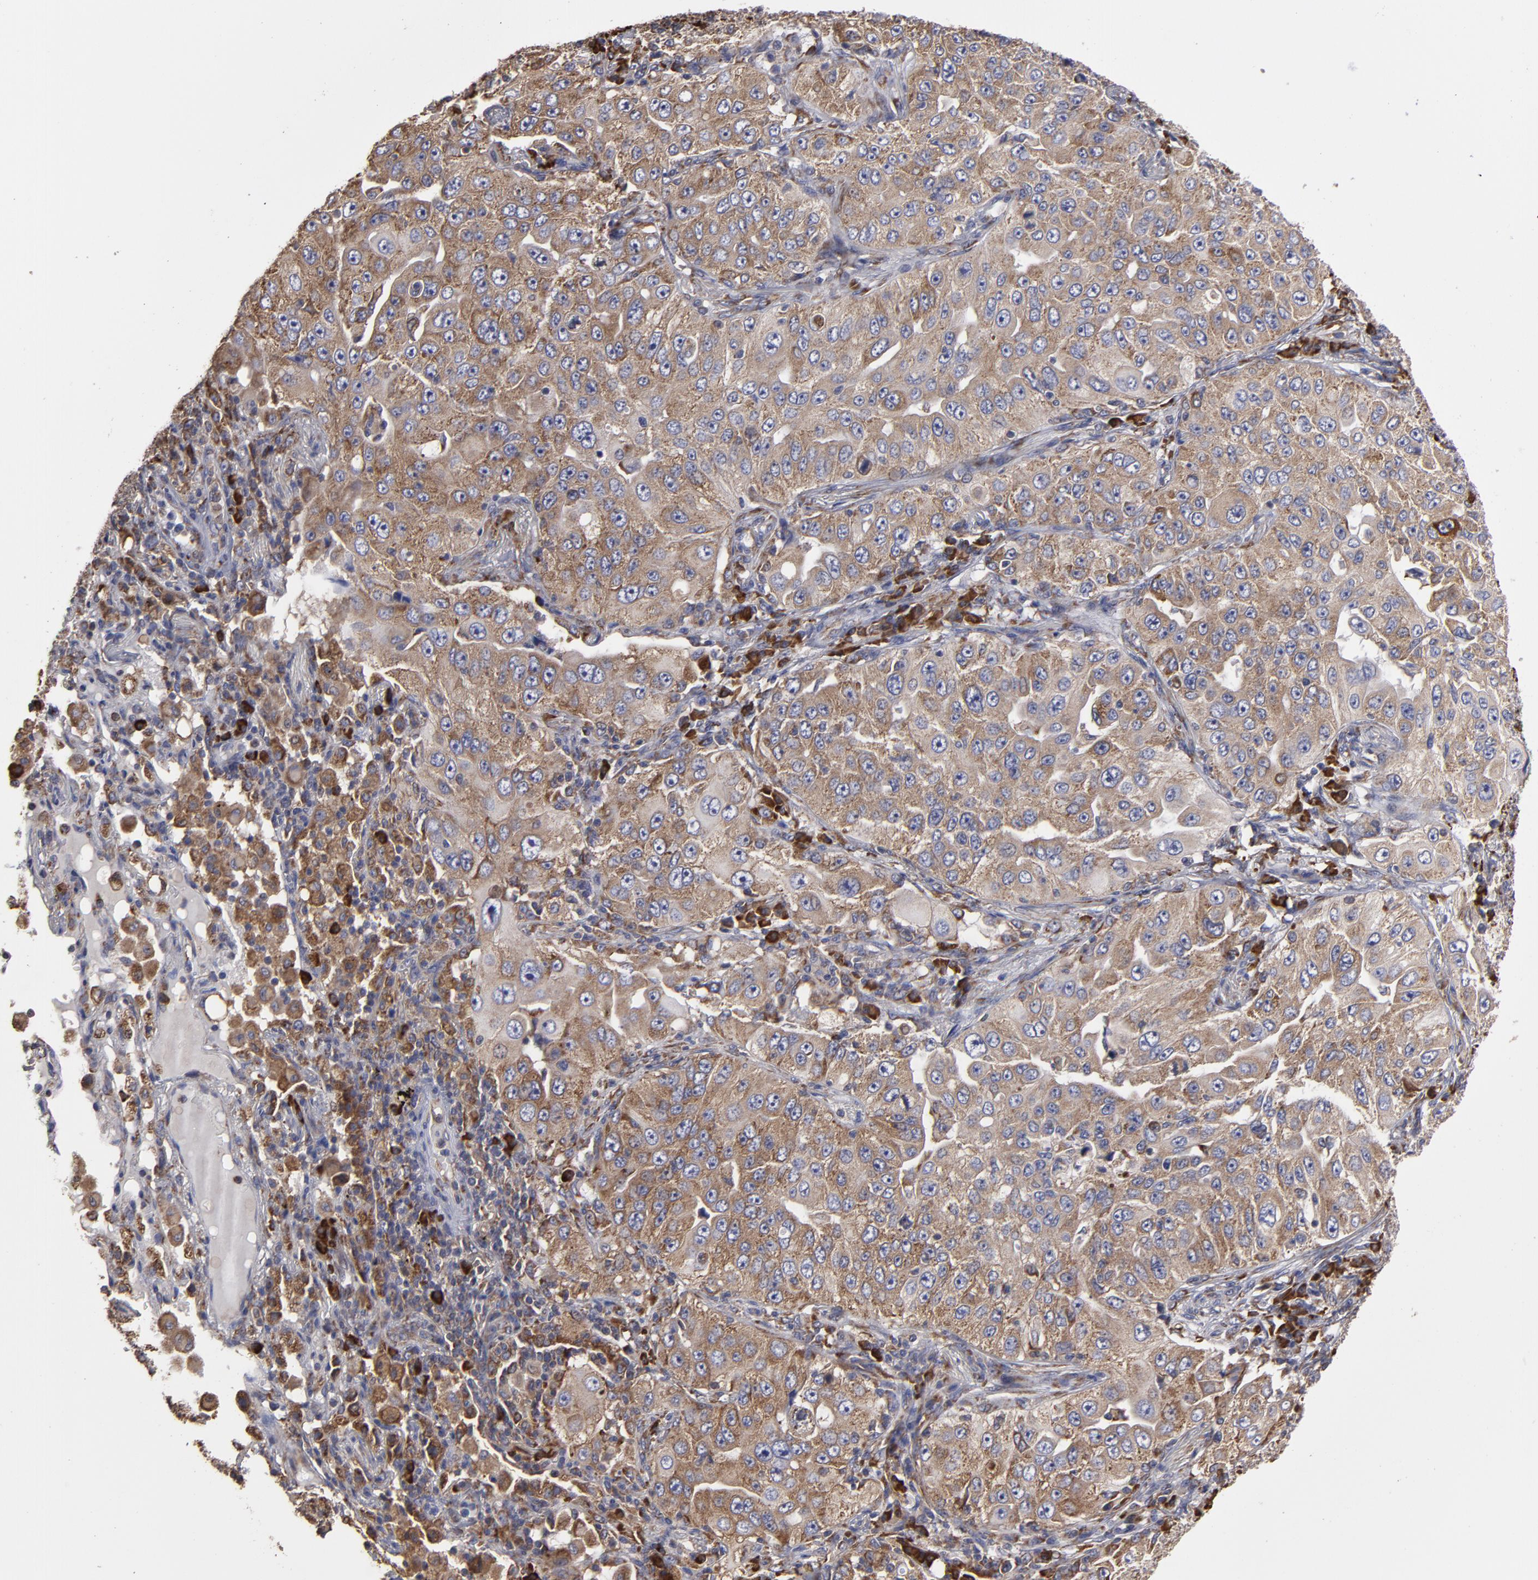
{"staining": {"intensity": "moderate", "quantity": ">75%", "location": "cytoplasmic/membranous"}, "tissue": "lung cancer", "cell_type": "Tumor cells", "image_type": "cancer", "snomed": [{"axis": "morphology", "description": "Adenocarcinoma, NOS"}, {"axis": "topography", "description": "Lung"}], "caption": "Brown immunohistochemical staining in human lung cancer (adenocarcinoma) reveals moderate cytoplasmic/membranous staining in about >75% of tumor cells.", "gene": "SND1", "patient": {"sex": "male", "age": 84}}